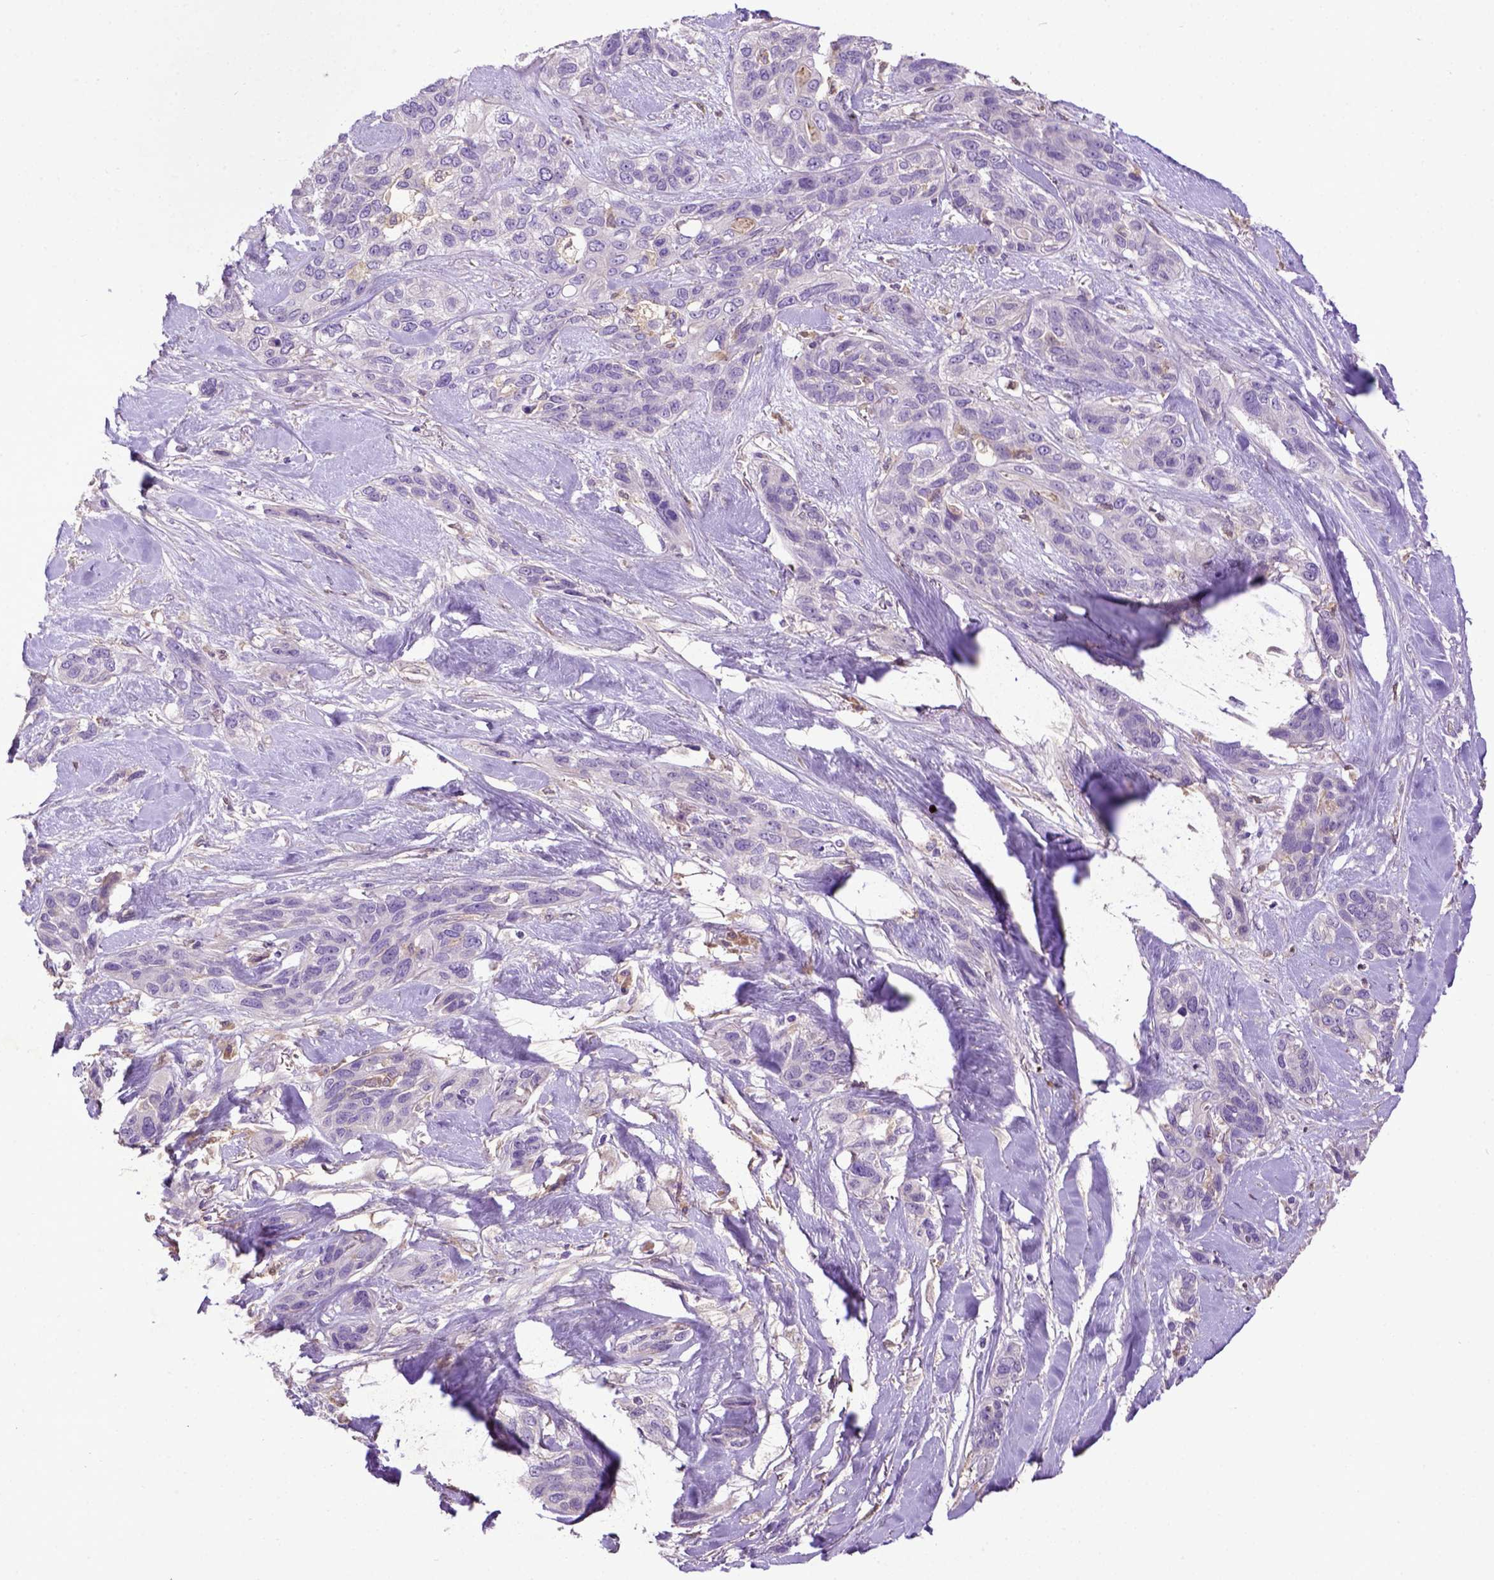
{"staining": {"intensity": "negative", "quantity": "none", "location": "none"}, "tissue": "lung cancer", "cell_type": "Tumor cells", "image_type": "cancer", "snomed": [{"axis": "morphology", "description": "Squamous cell carcinoma, NOS"}, {"axis": "topography", "description": "Lung"}], "caption": "High magnification brightfield microscopy of lung squamous cell carcinoma stained with DAB (3,3'-diaminobenzidine) (brown) and counterstained with hematoxylin (blue): tumor cells show no significant expression.", "gene": "DEPDC1B", "patient": {"sex": "female", "age": 70}}